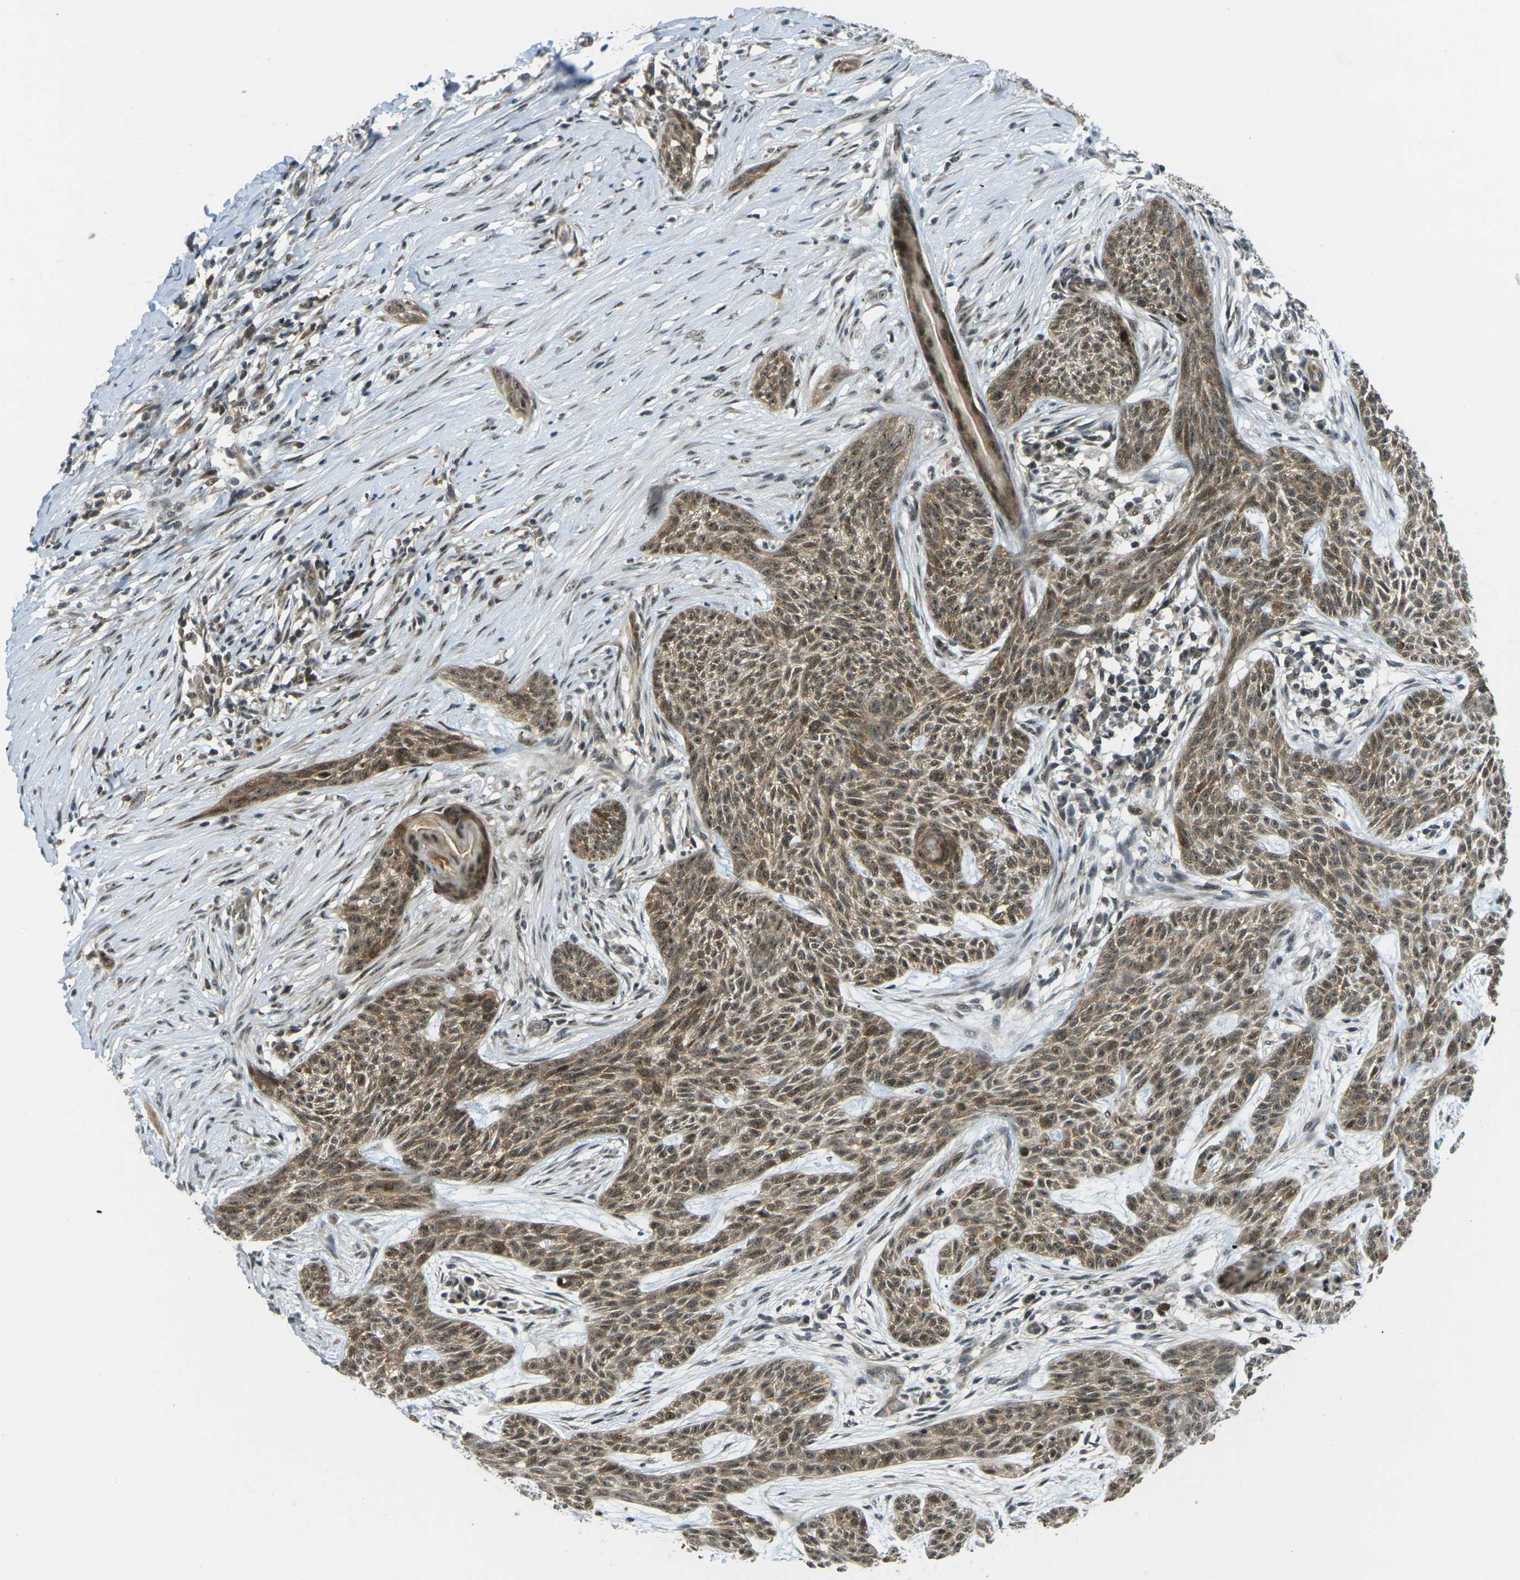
{"staining": {"intensity": "moderate", "quantity": ">75%", "location": "cytoplasmic/membranous,nuclear"}, "tissue": "skin cancer", "cell_type": "Tumor cells", "image_type": "cancer", "snomed": [{"axis": "morphology", "description": "Basal cell carcinoma"}, {"axis": "topography", "description": "Skin"}], "caption": "The image reveals staining of skin cancer (basal cell carcinoma), revealing moderate cytoplasmic/membranous and nuclear protein expression (brown color) within tumor cells.", "gene": "UBE2S", "patient": {"sex": "female", "age": 59}}